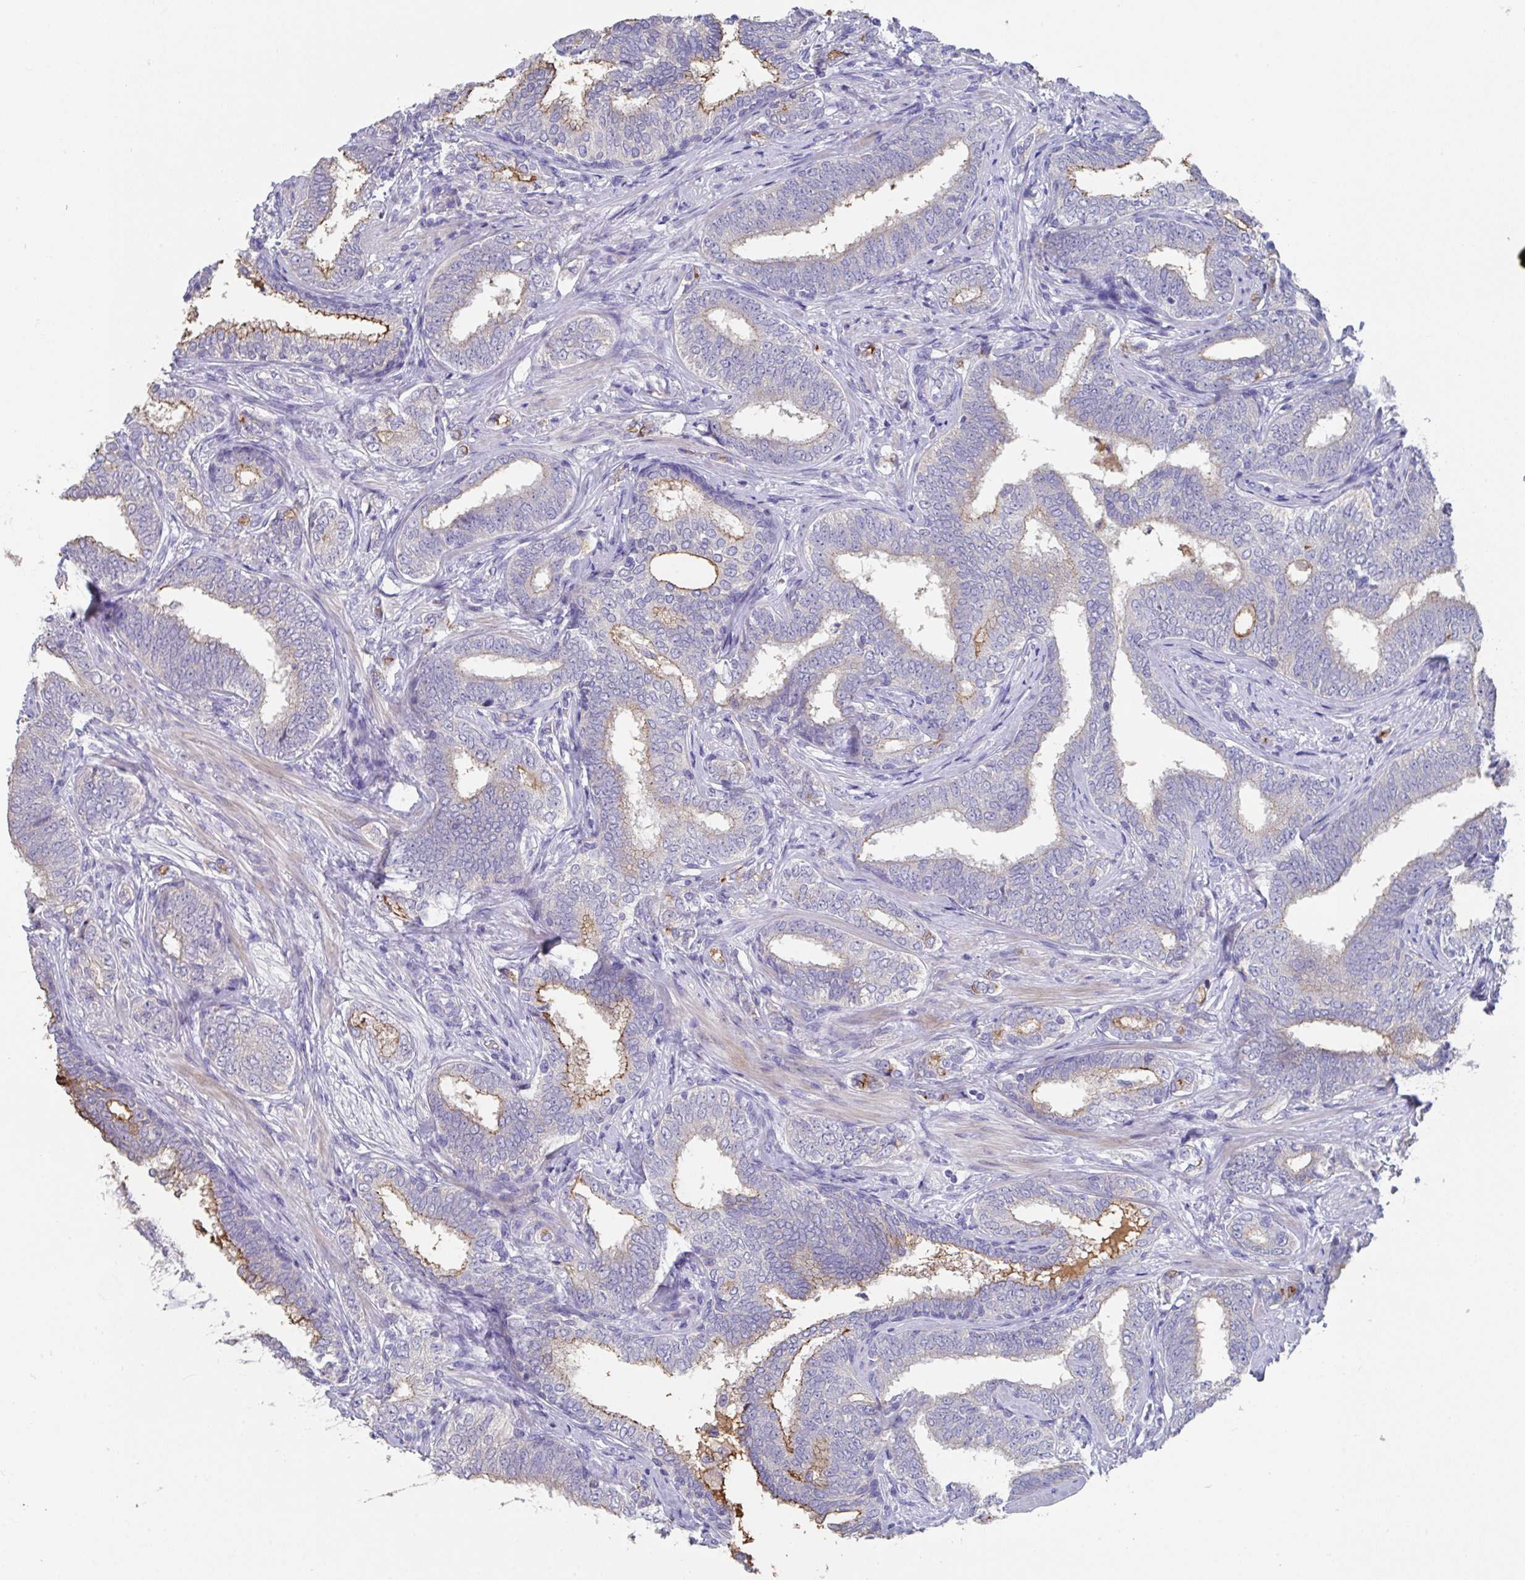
{"staining": {"intensity": "moderate", "quantity": "<25%", "location": "cytoplasmic/membranous"}, "tissue": "prostate cancer", "cell_type": "Tumor cells", "image_type": "cancer", "snomed": [{"axis": "morphology", "description": "Adenocarcinoma, High grade"}, {"axis": "topography", "description": "Prostate"}], "caption": "Prostate cancer stained with DAB IHC reveals low levels of moderate cytoplasmic/membranous staining in approximately <25% of tumor cells.", "gene": "SLC44A4", "patient": {"sex": "male", "age": 72}}